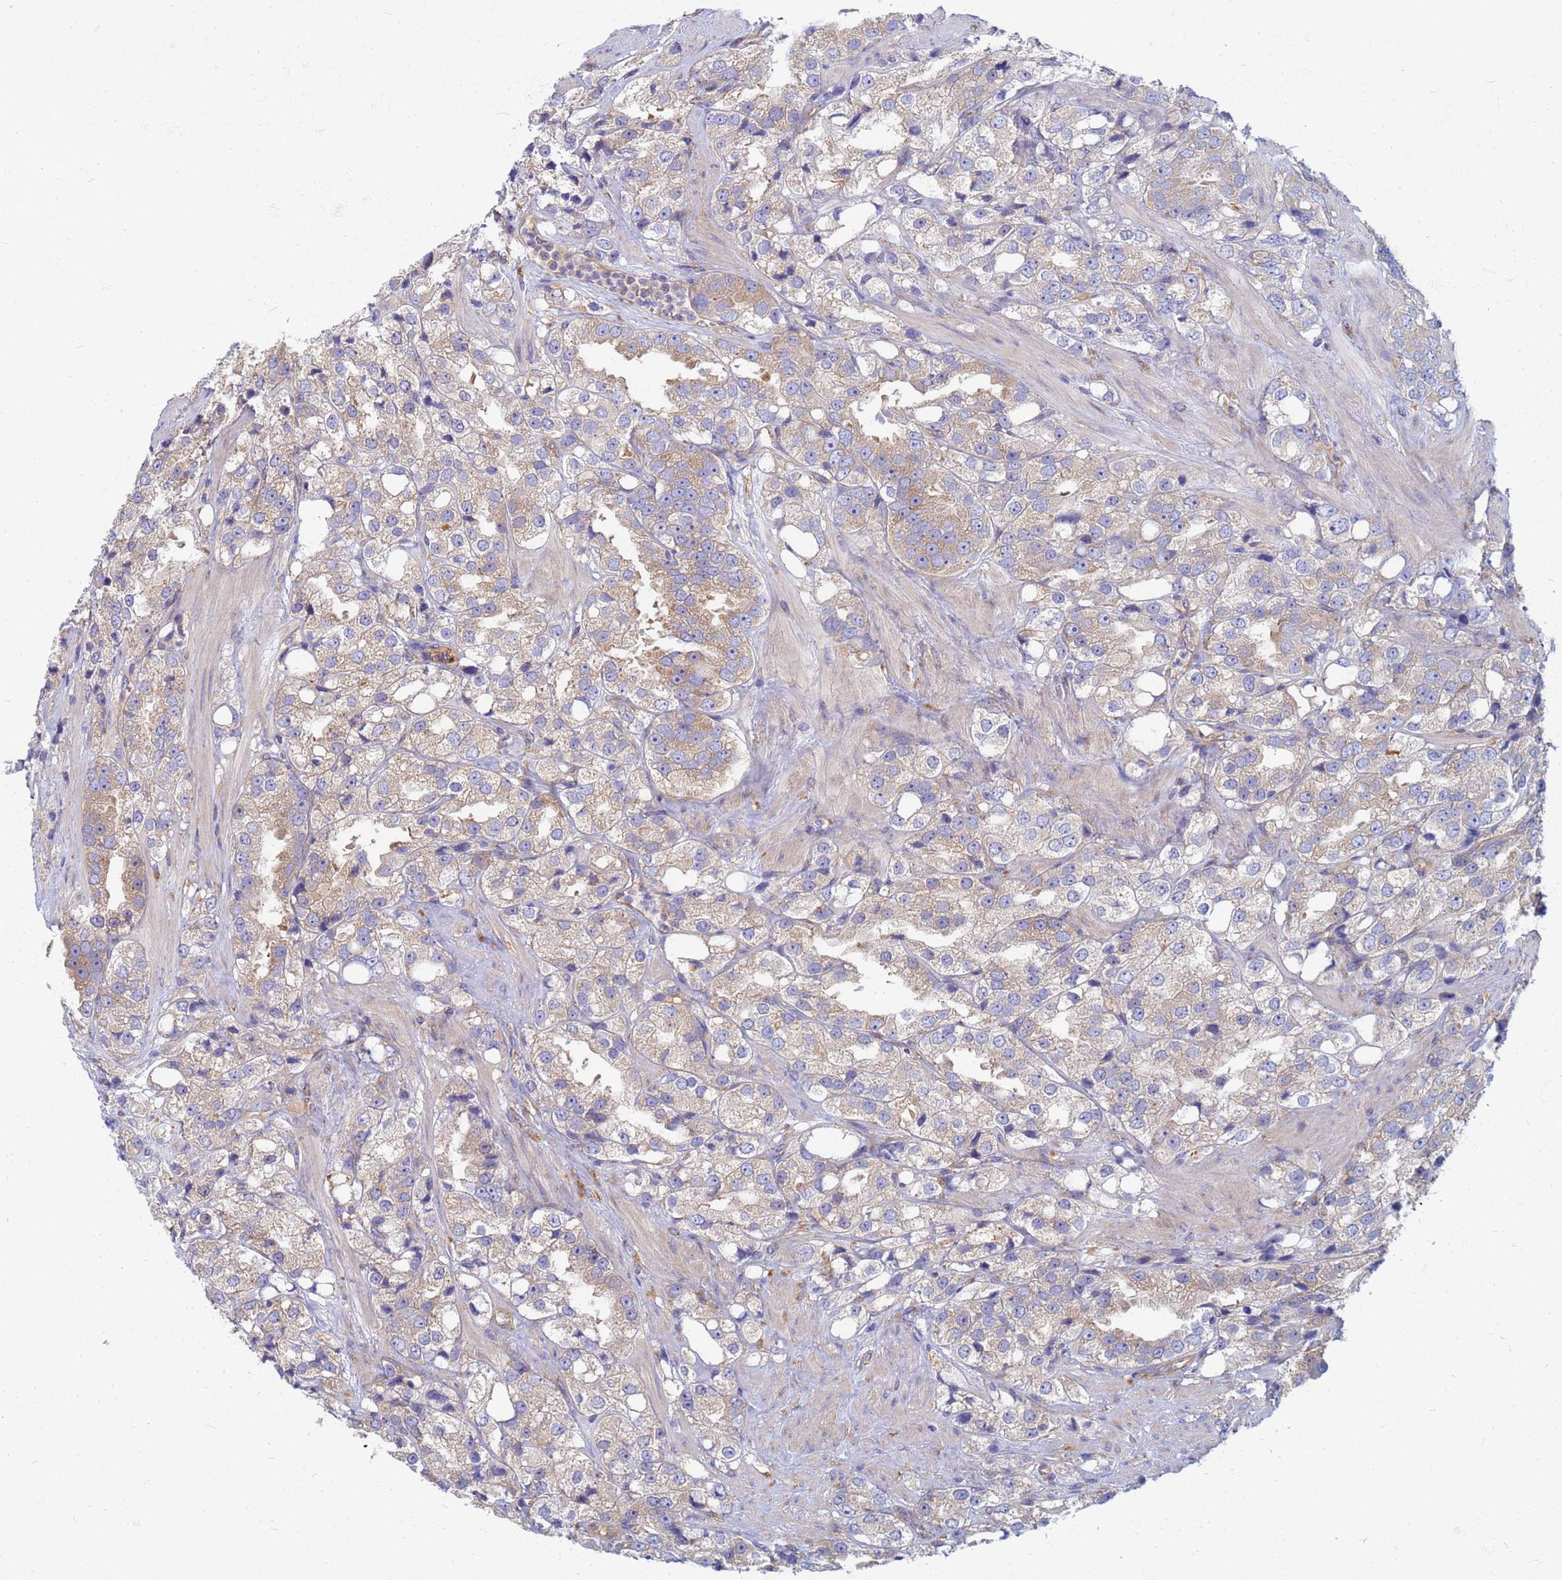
{"staining": {"intensity": "weak", "quantity": "25%-75%", "location": "cytoplasmic/membranous"}, "tissue": "prostate cancer", "cell_type": "Tumor cells", "image_type": "cancer", "snomed": [{"axis": "morphology", "description": "Adenocarcinoma, NOS"}, {"axis": "topography", "description": "Prostate"}], "caption": "Protein analysis of prostate cancer tissue displays weak cytoplasmic/membranous positivity in approximately 25%-75% of tumor cells. (IHC, brightfield microscopy, high magnification).", "gene": "EEA1", "patient": {"sex": "male", "age": 79}}